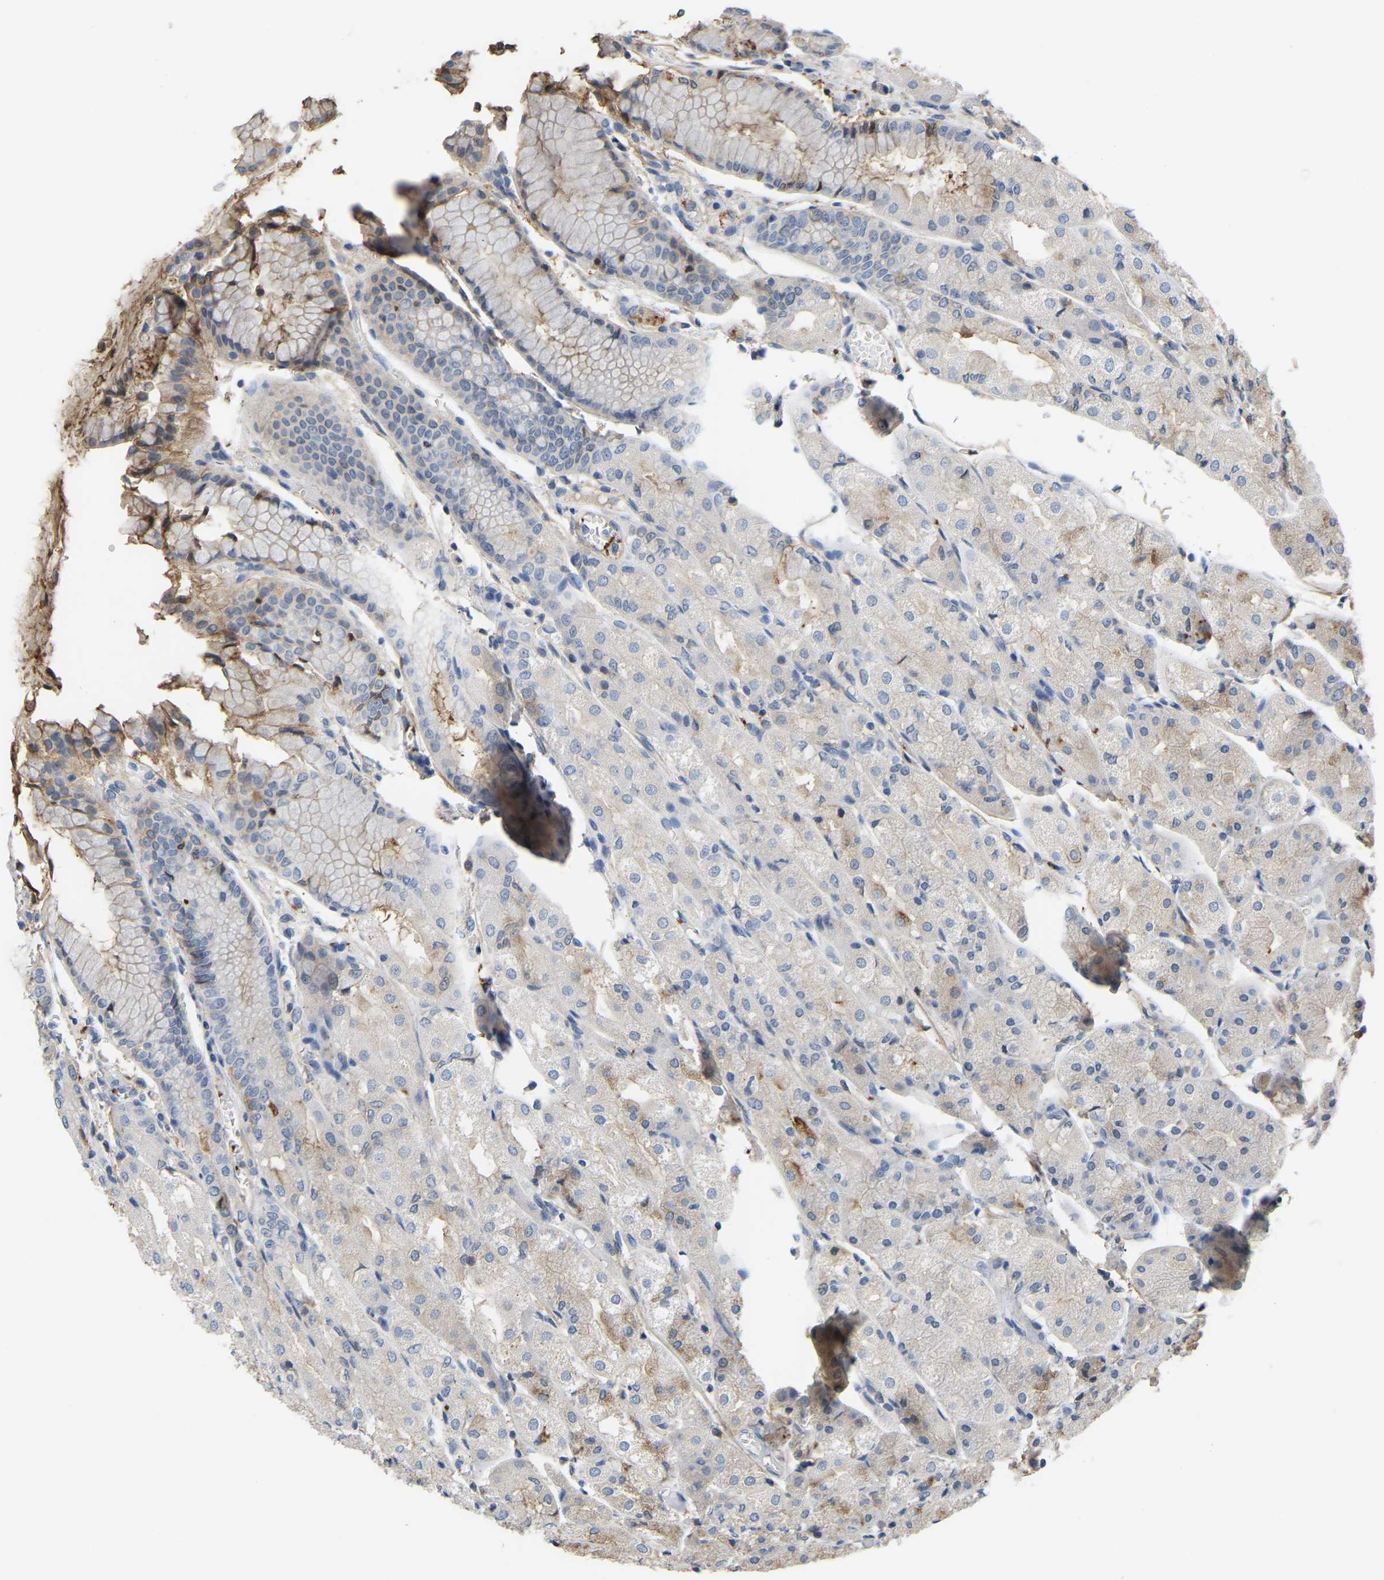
{"staining": {"intensity": "moderate", "quantity": "<25%", "location": "cytoplasmic/membranous"}, "tissue": "stomach", "cell_type": "Glandular cells", "image_type": "normal", "snomed": [{"axis": "morphology", "description": "Normal tissue, NOS"}, {"axis": "topography", "description": "Stomach, upper"}], "caption": "Moderate cytoplasmic/membranous staining is appreciated in about <25% of glandular cells in unremarkable stomach.", "gene": "ZNF449", "patient": {"sex": "male", "age": 72}}